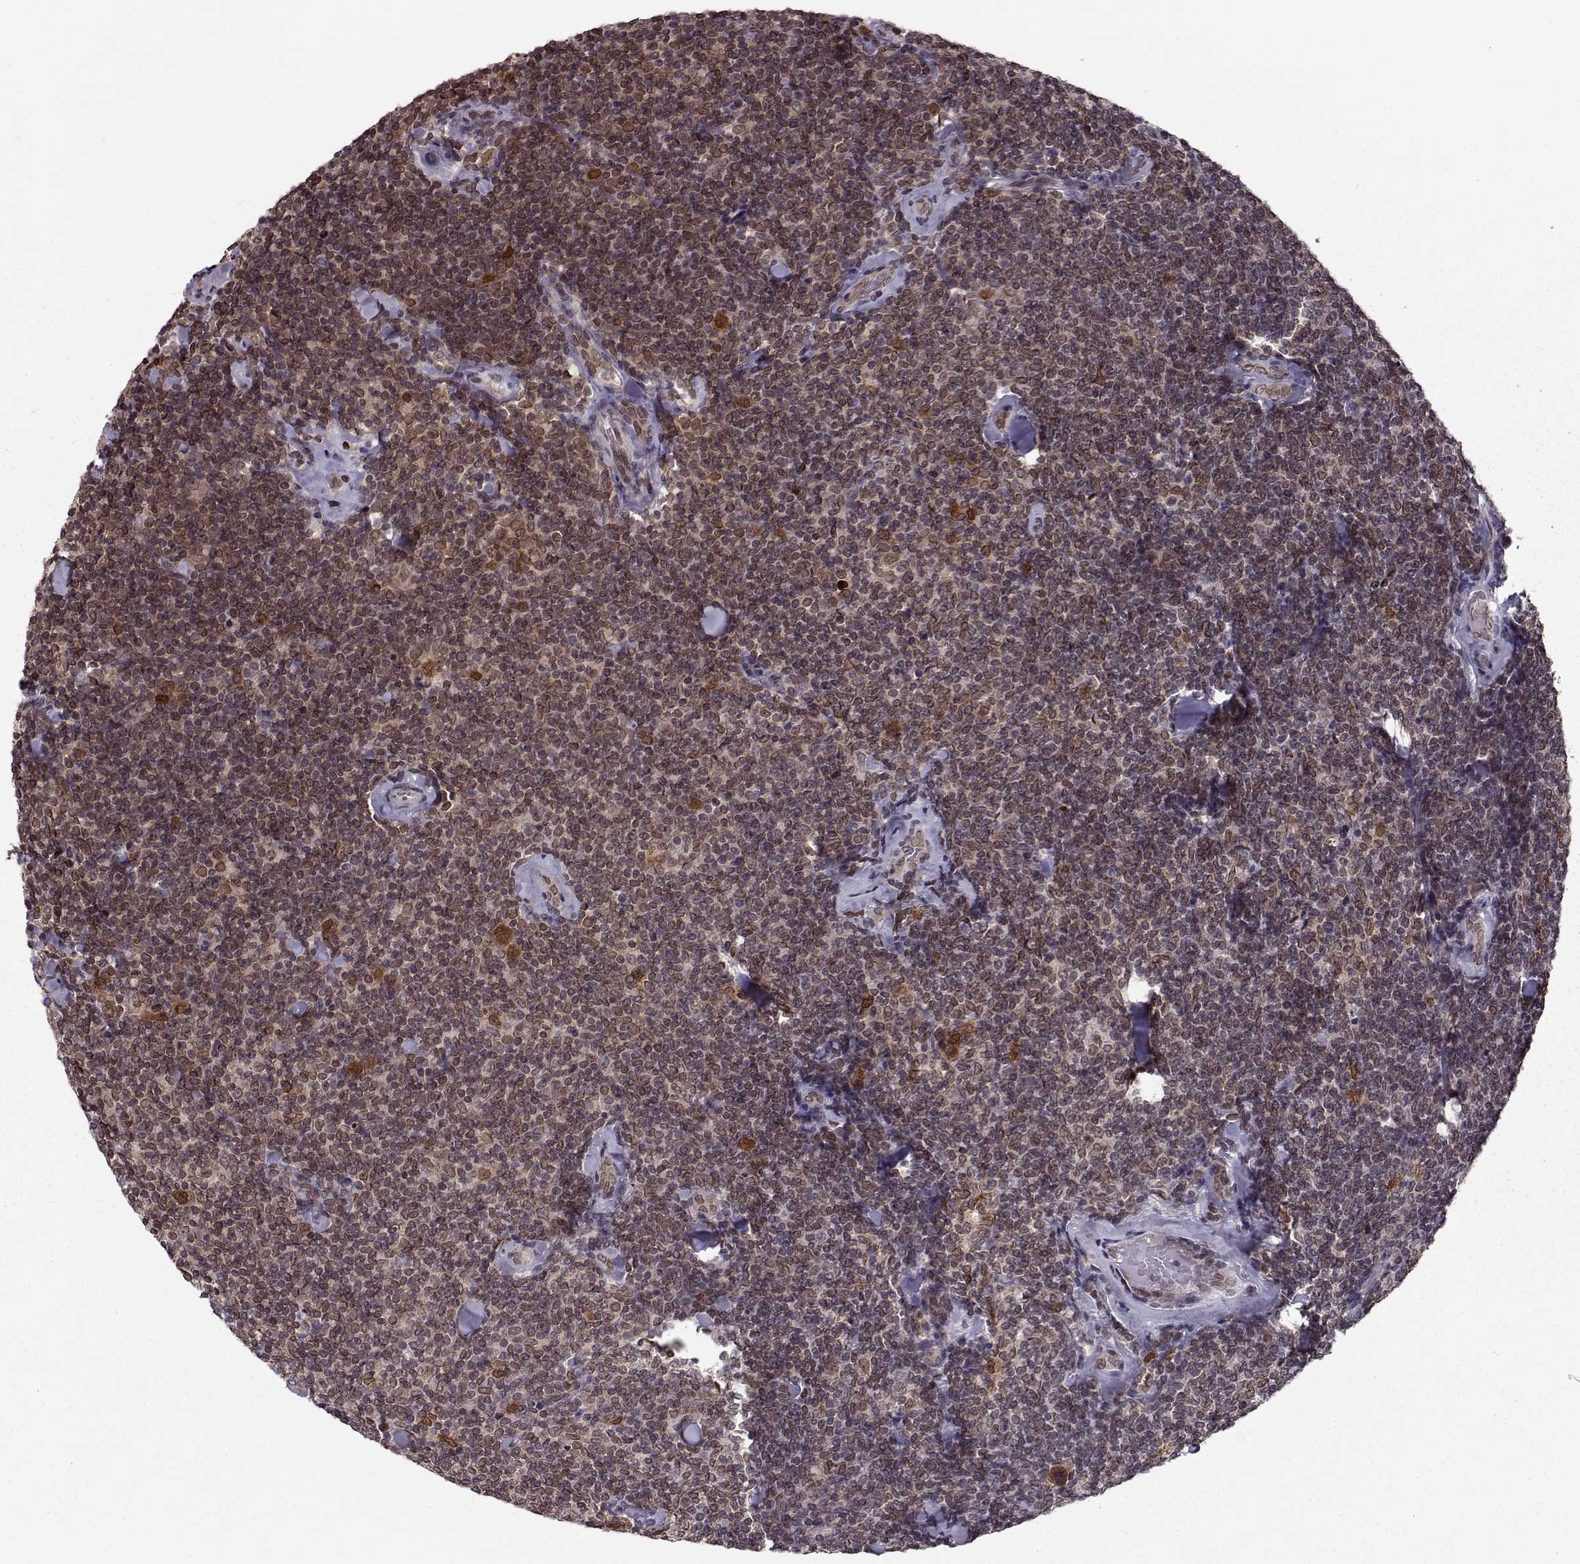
{"staining": {"intensity": "weak", "quantity": "<25%", "location": "cytoplasmic/membranous,nuclear"}, "tissue": "lymphoma", "cell_type": "Tumor cells", "image_type": "cancer", "snomed": [{"axis": "morphology", "description": "Malignant lymphoma, non-Hodgkin's type, Low grade"}, {"axis": "topography", "description": "Lymph node"}], "caption": "Protein analysis of lymphoma exhibits no significant positivity in tumor cells. (Stains: DAB (3,3'-diaminobenzidine) immunohistochemistry (IHC) with hematoxylin counter stain, Microscopy: brightfield microscopy at high magnification).", "gene": "NUP37", "patient": {"sex": "female", "age": 56}}